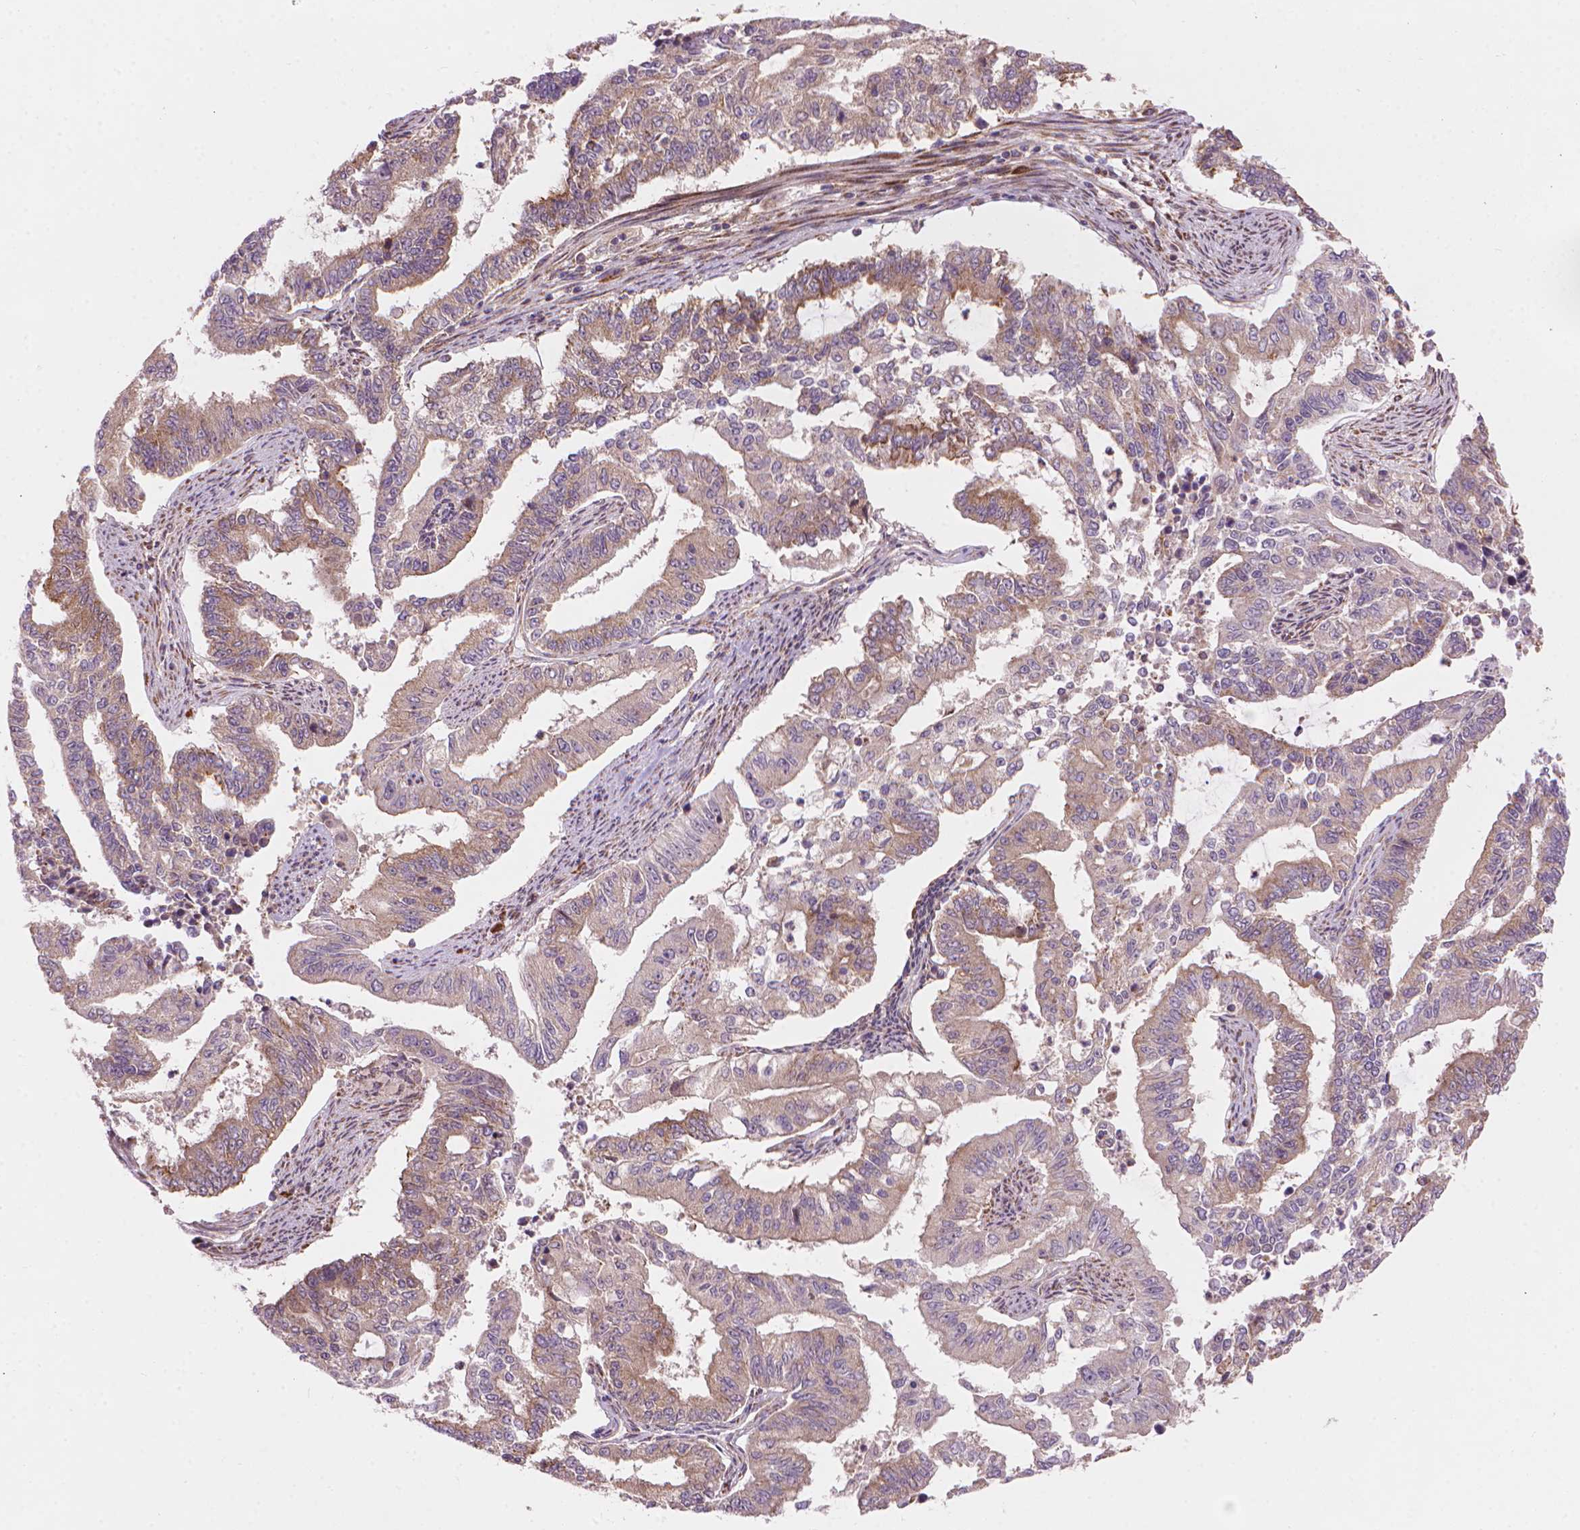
{"staining": {"intensity": "weak", "quantity": "<25%", "location": "cytoplasmic/membranous"}, "tissue": "endometrial cancer", "cell_type": "Tumor cells", "image_type": "cancer", "snomed": [{"axis": "morphology", "description": "Adenocarcinoma, NOS"}, {"axis": "topography", "description": "Uterus"}], "caption": "Immunohistochemistry (IHC) photomicrograph of neoplastic tissue: human adenocarcinoma (endometrial) stained with DAB demonstrates no significant protein staining in tumor cells. The staining was performed using DAB to visualize the protein expression in brown, while the nuclei were stained in blue with hematoxylin (Magnification: 20x).", "gene": "VARS2", "patient": {"sex": "female", "age": 59}}